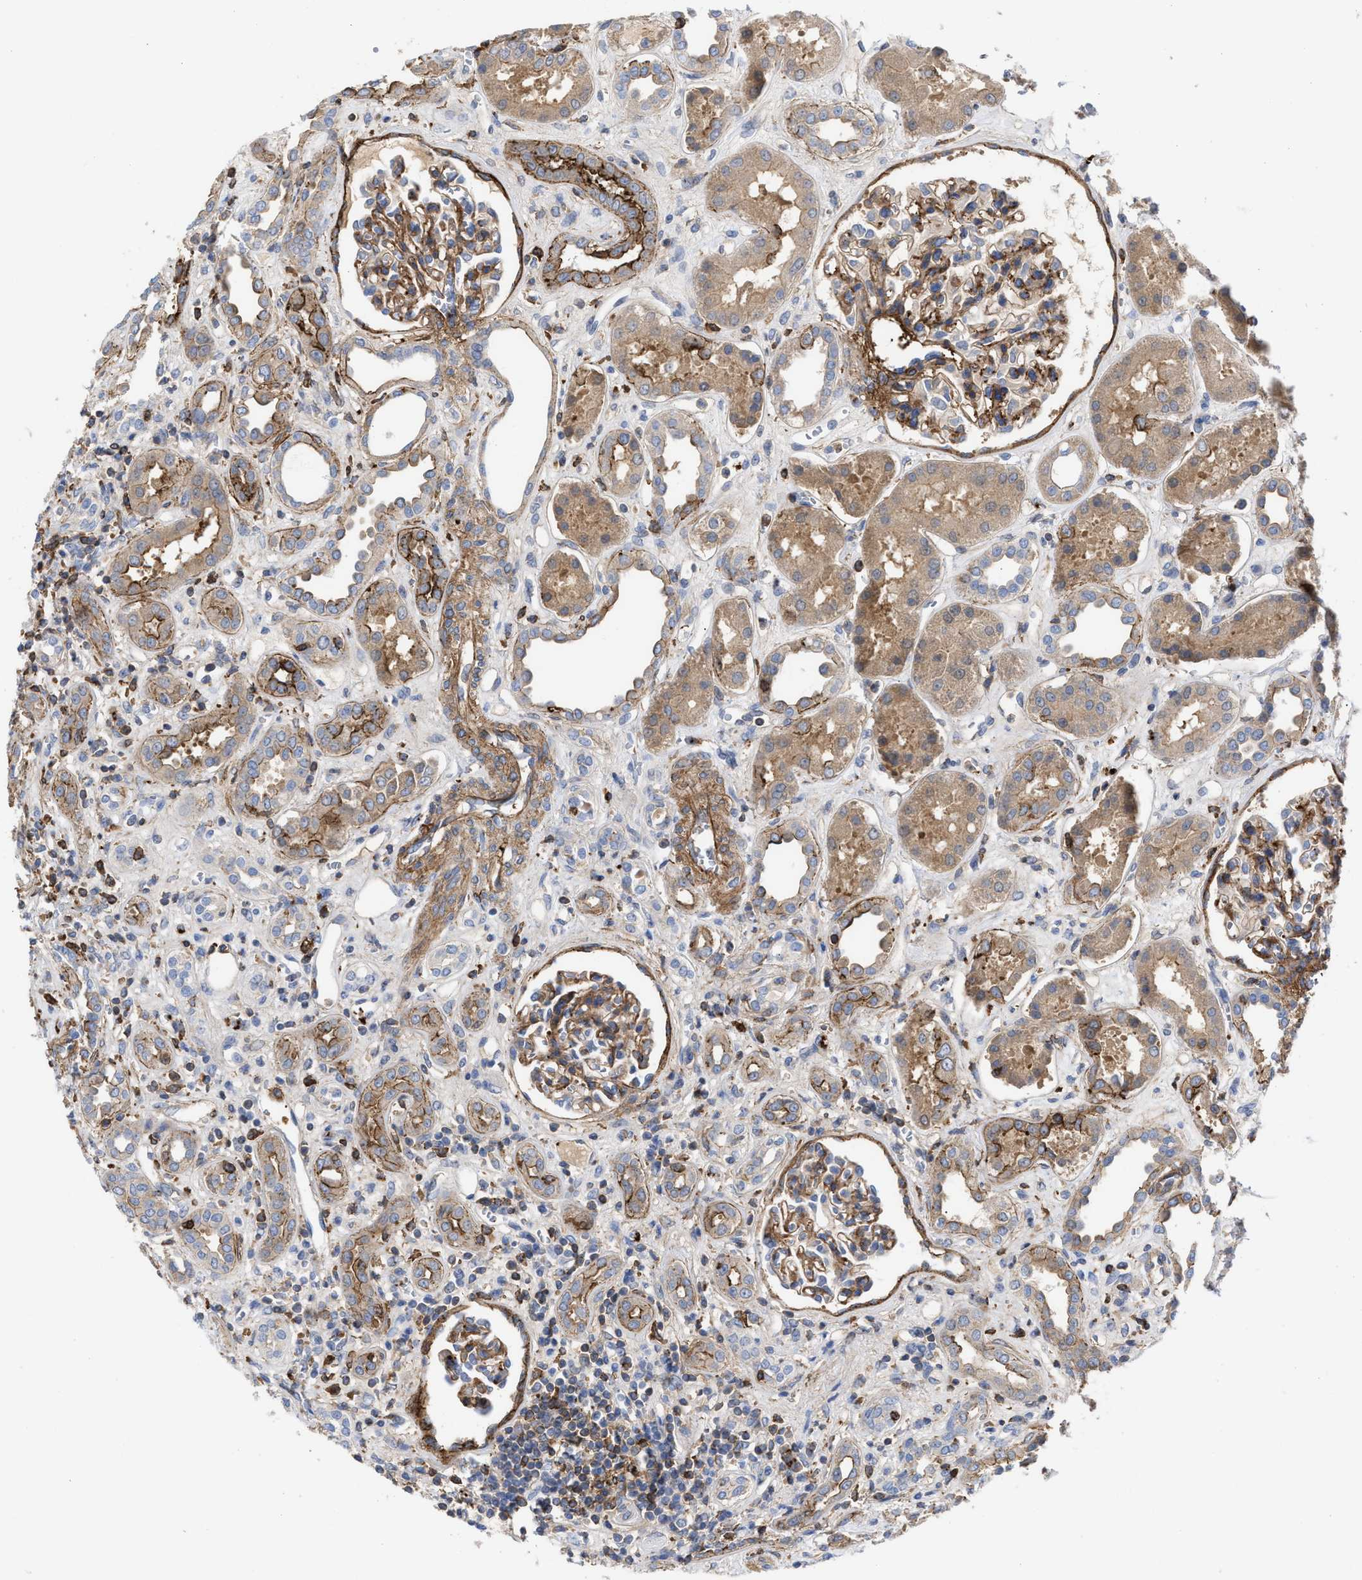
{"staining": {"intensity": "moderate", "quantity": "25%-75%", "location": "cytoplasmic/membranous"}, "tissue": "kidney", "cell_type": "Cells in glomeruli", "image_type": "normal", "snomed": [{"axis": "morphology", "description": "Normal tissue, NOS"}, {"axis": "topography", "description": "Kidney"}], "caption": "The micrograph shows staining of normal kidney, revealing moderate cytoplasmic/membranous protein staining (brown color) within cells in glomeruli. The staining was performed using DAB (3,3'-diaminobenzidine), with brown indicating positive protein expression. Nuclei are stained blue with hematoxylin.", "gene": "HS3ST5", "patient": {"sex": "male", "age": 59}}